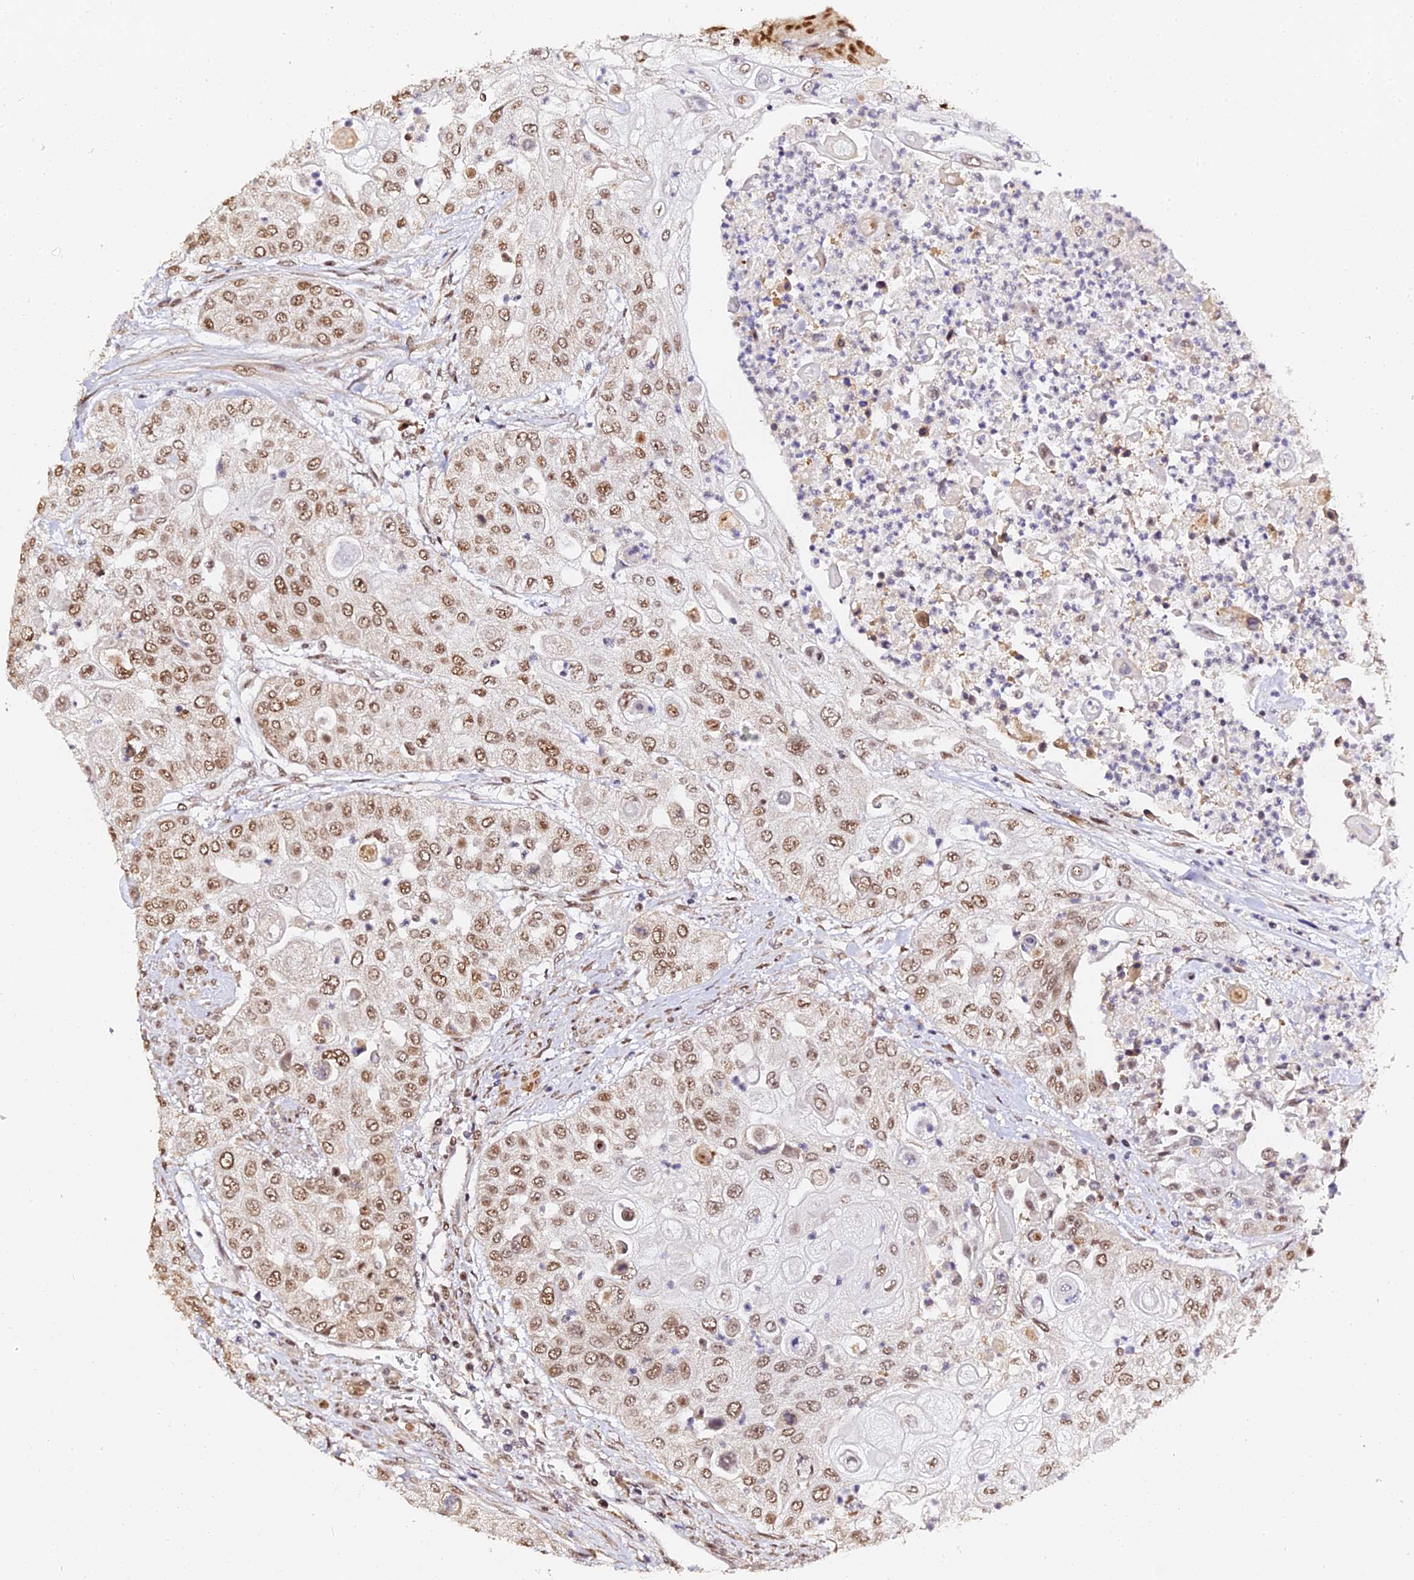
{"staining": {"intensity": "moderate", "quantity": ">75%", "location": "nuclear"}, "tissue": "urothelial cancer", "cell_type": "Tumor cells", "image_type": "cancer", "snomed": [{"axis": "morphology", "description": "Urothelial carcinoma, High grade"}, {"axis": "topography", "description": "Urinary bladder"}], "caption": "Immunohistochemical staining of urothelial cancer displays moderate nuclear protein positivity in about >75% of tumor cells. The protein of interest is stained brown, and the nuclei are stained in blue (DAB (3,3'-diaminobenzidine) IHC with brightfield microscopy, high magnification).", "gene": "MCRS1", "patient": {"sex": "female", "age": 79}}